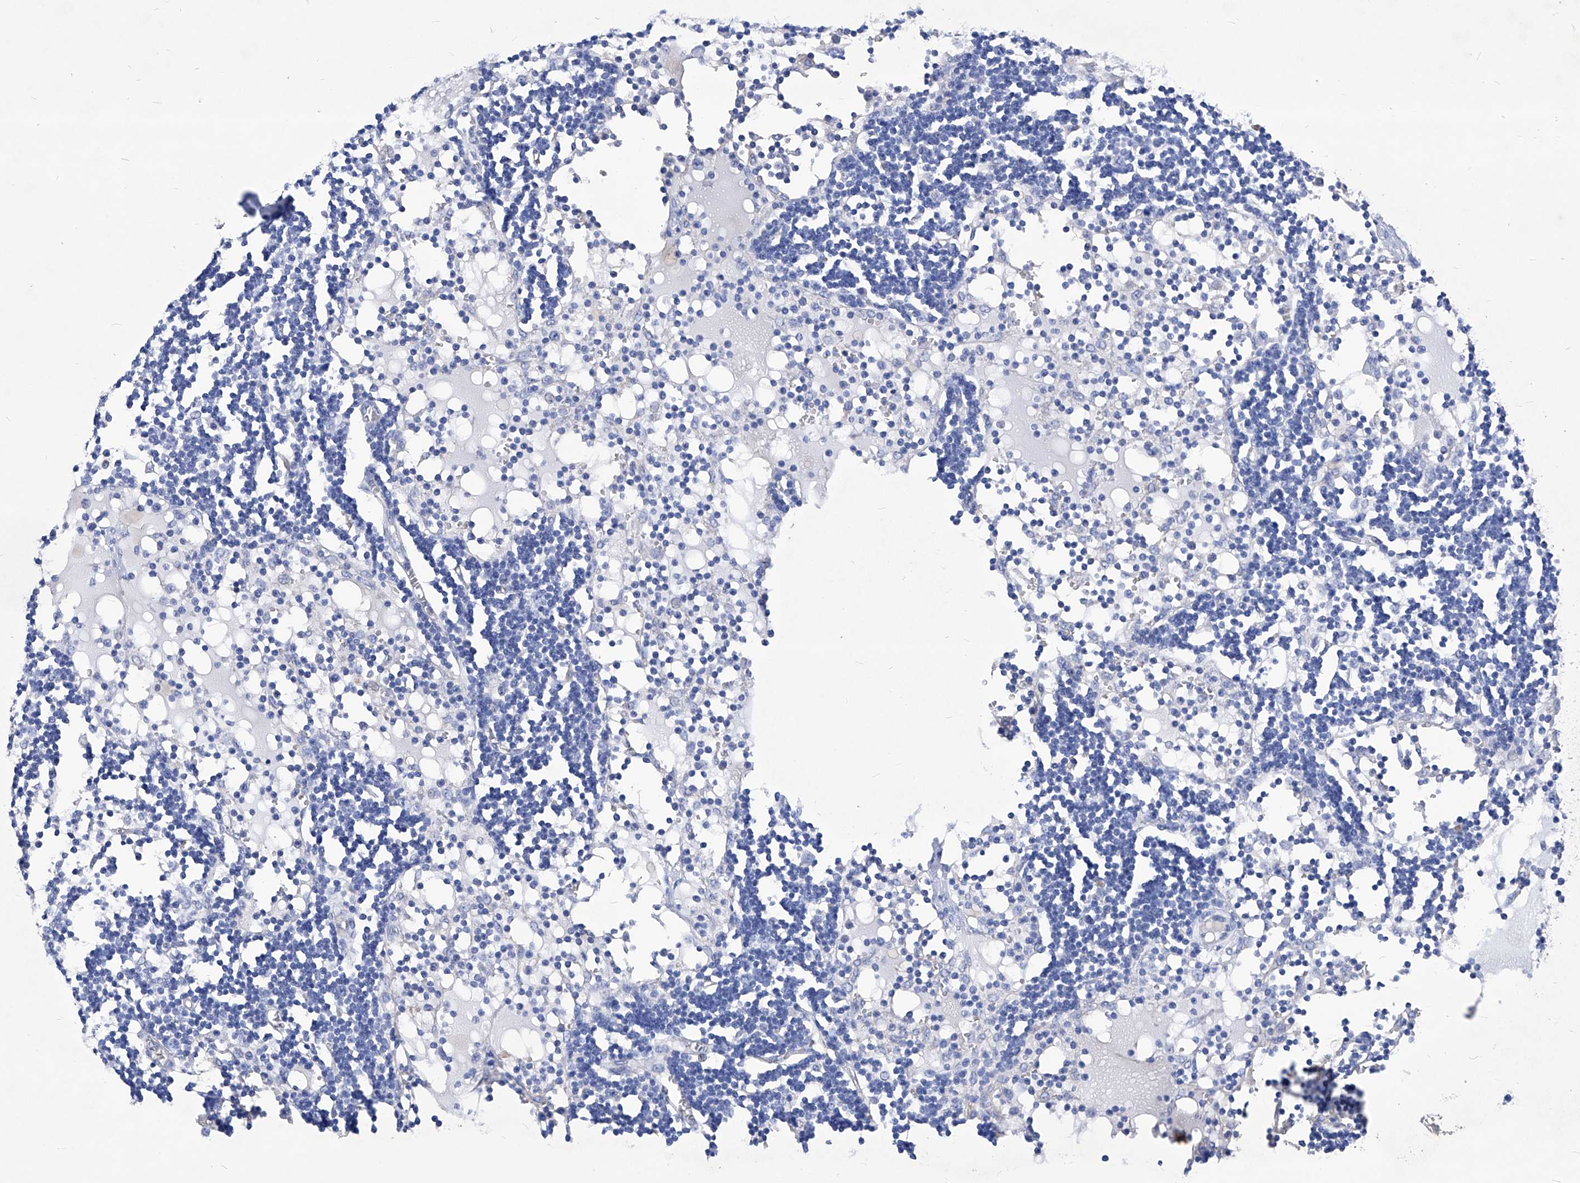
{"staining": {"intensity": "negative", "quantity": "none", "location": "none"}, "tissue": "lymph node", "cell_type": "Germinal center cells", "image_type": "normal", "snomed": [{"axis": "morphology", "description": "Normal tissue, NOS"}, {"axis": "topography", "description": "Lymph node"}], "caption": "High power microscopy micrograph of an immunohistochemistry (IHC) micrograph of unremarkable lymph node, revealing no significant expression in germinal center cells.", "gene": "XPNPEP1", "patient": {"sex": "female", "age": 11}}